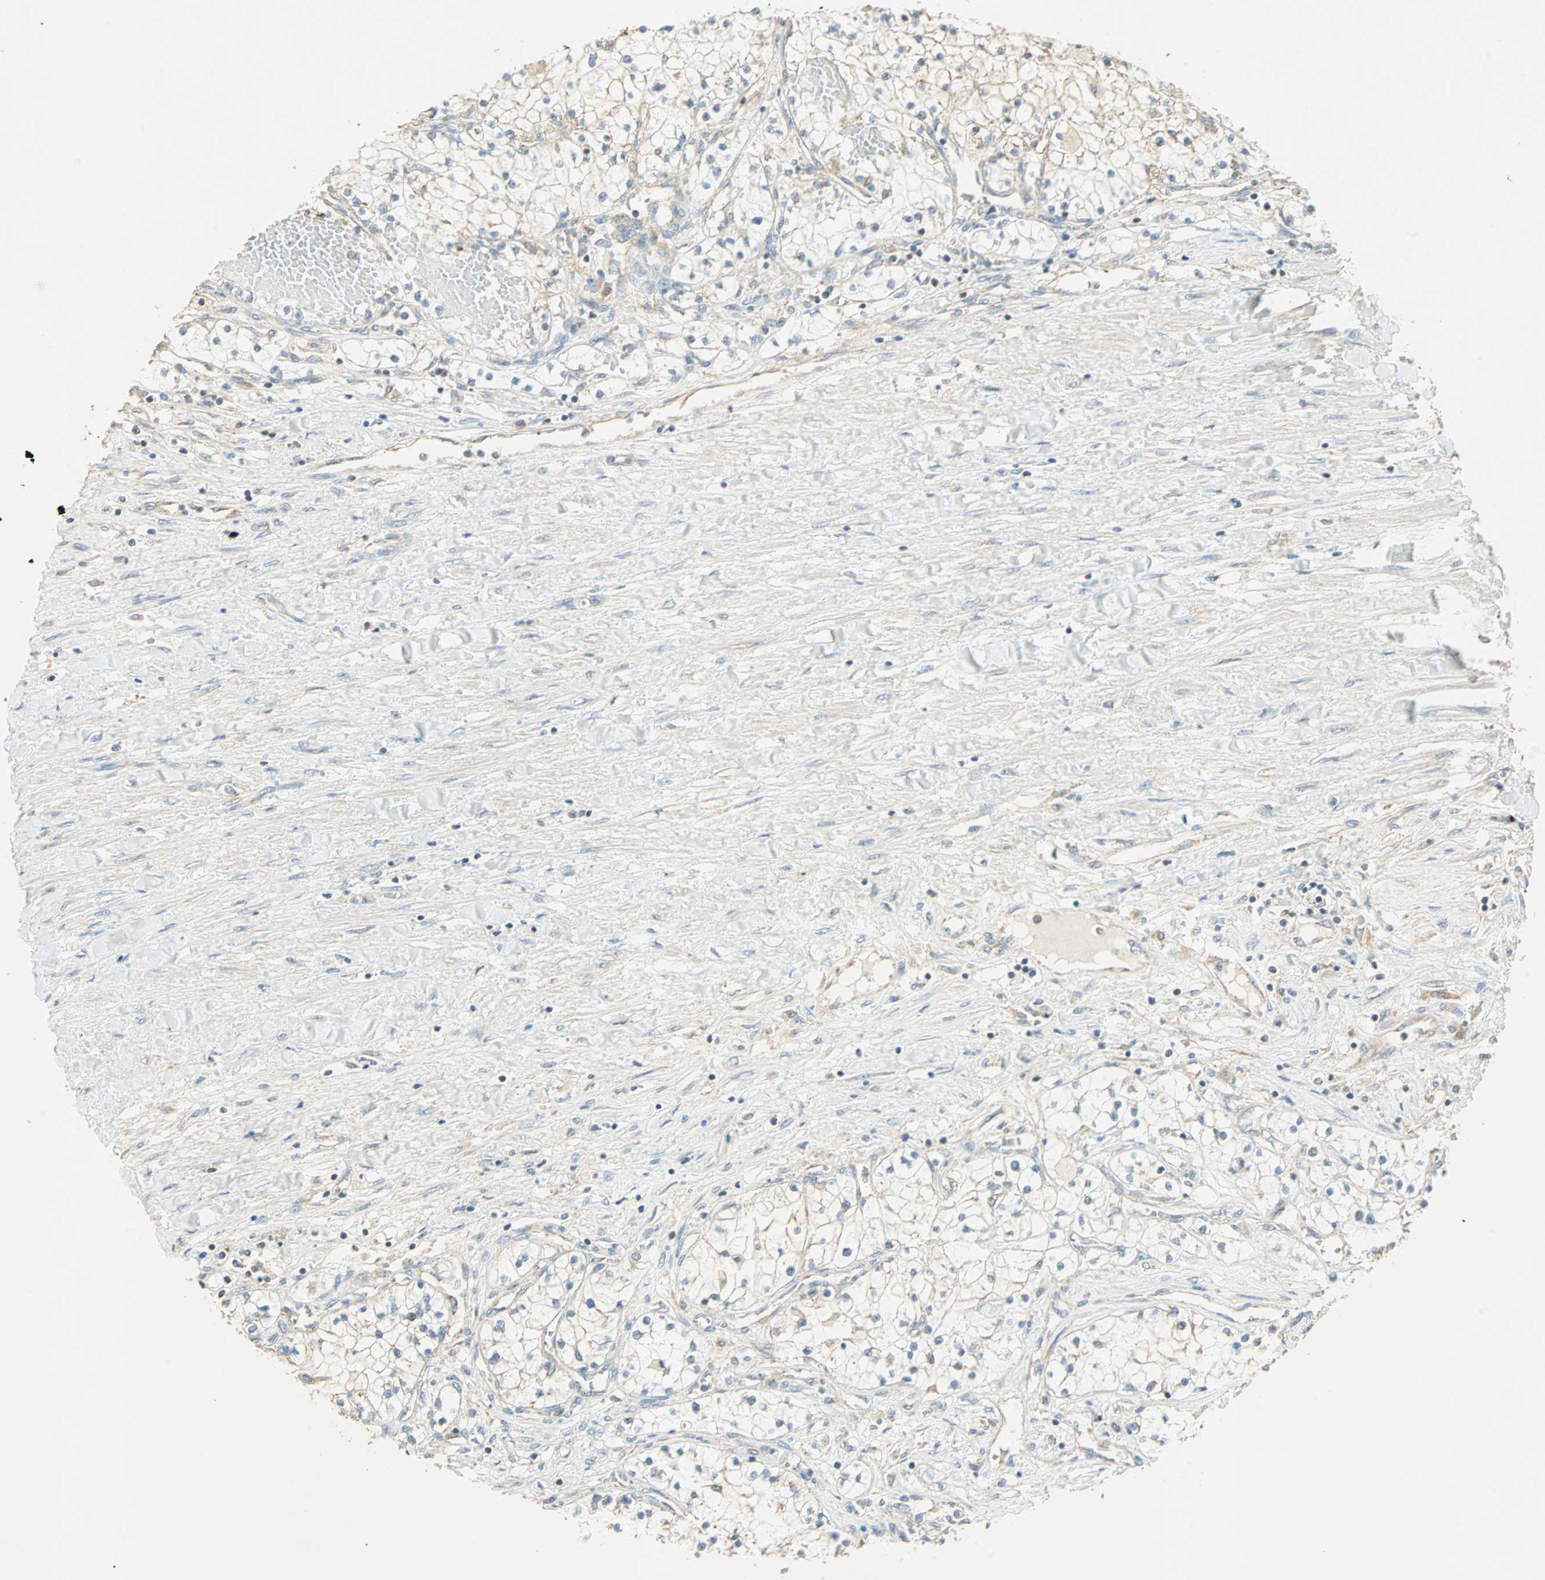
{"staining": {"intensity": "weak", "quantity": "<25%", "location": "cytoplasmic/membranous"}, "tissue": "renal cancer", "cell_type": "Tumor cells", "image_type": "cancer", "snomed": [{"axis": "morphology", "description": "Adenocarcinoma, NOS"}, {"axis": "topography", "description": "Kidney"}], "caption": "Renal adenocarcinoma was stained to show a protein in brown. There is no significant expression in tumor cells.", "gene": "RAD18", "patient": {"sex": "male", "age": 68}}